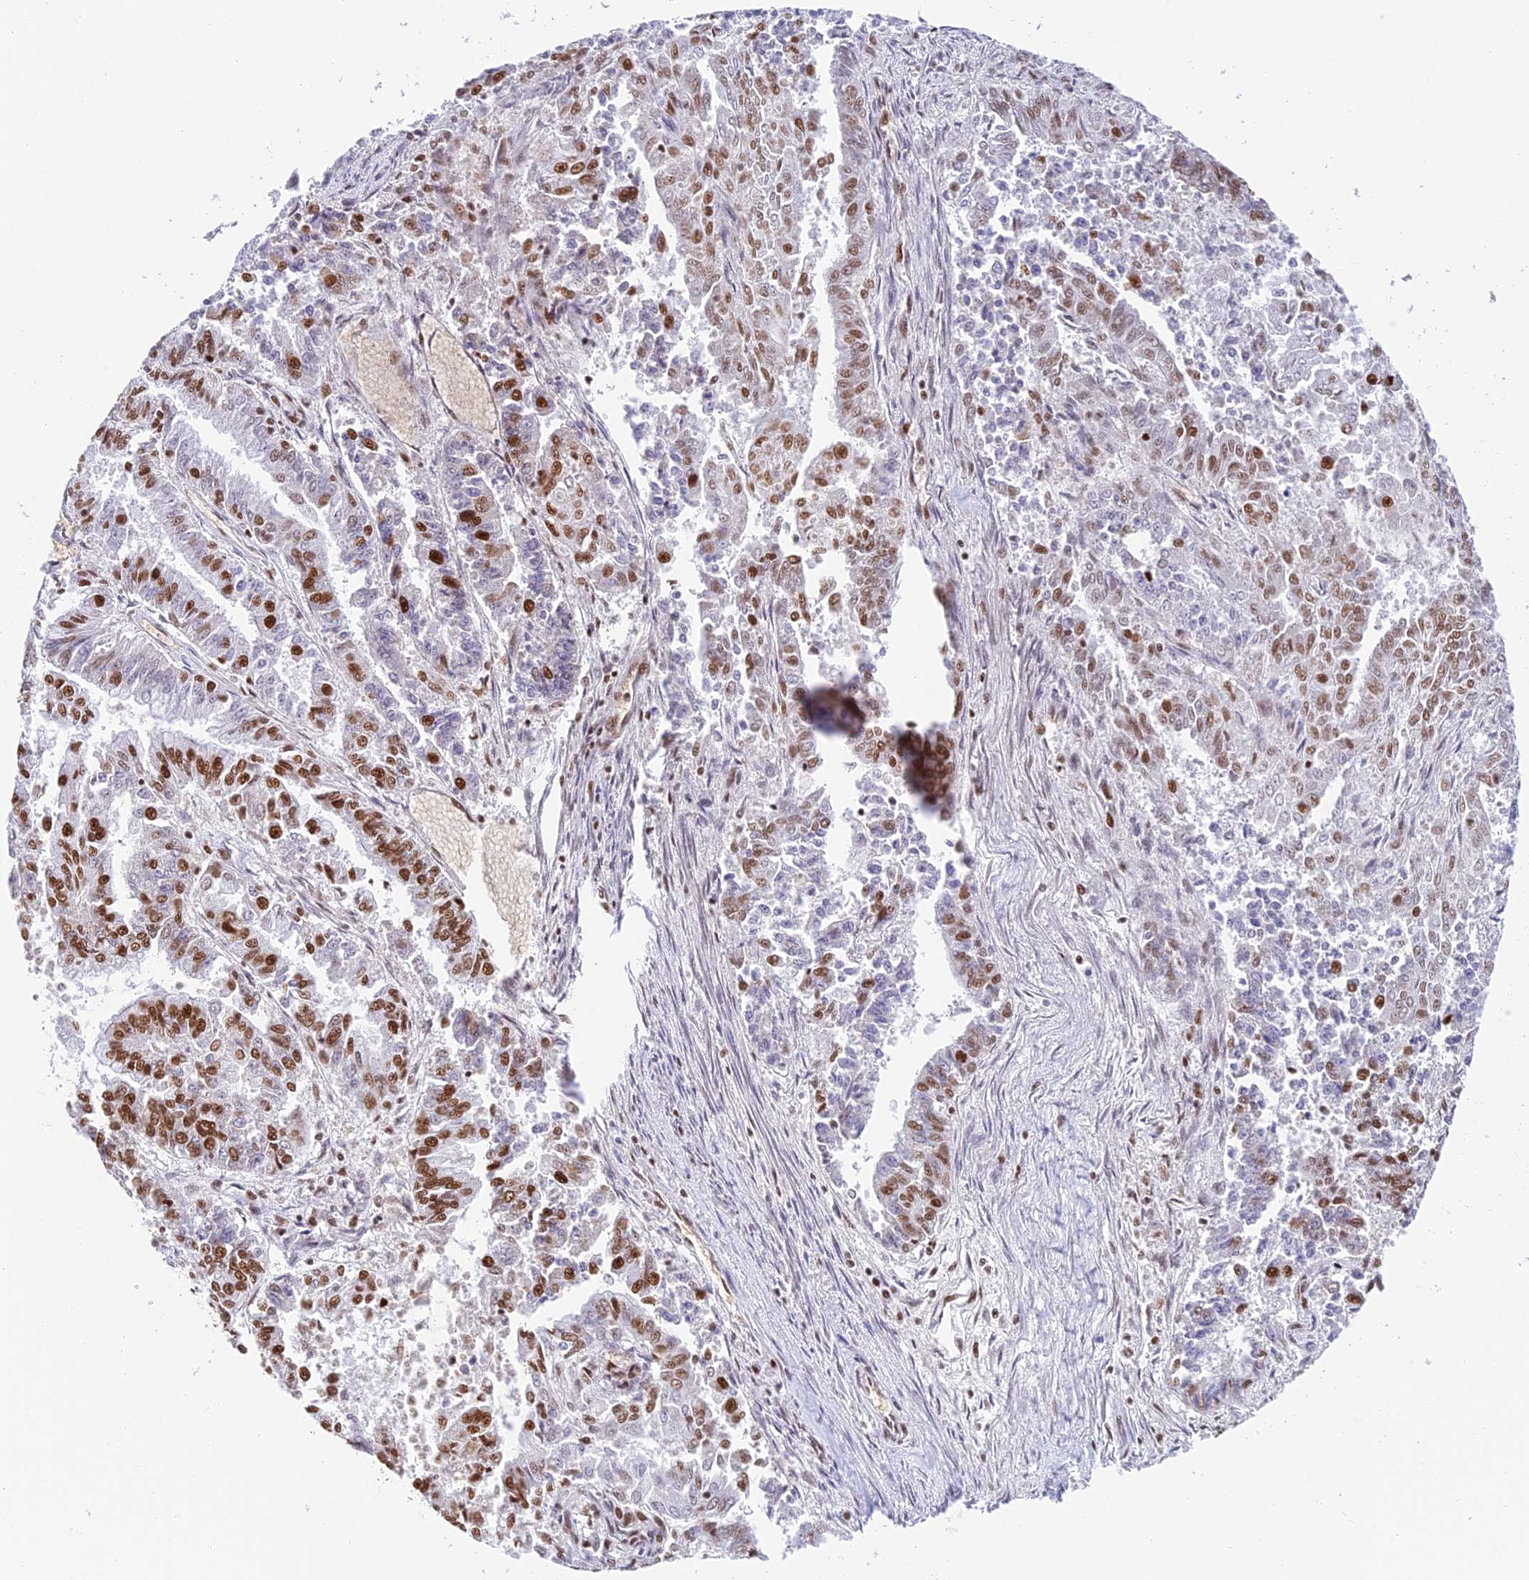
{"staining": {"intensity": "strong", "quantity": "25%-75%", "location": "nuclear"}, "tissue": "endometrial cancer", "cell_type": "Tumor cells", "image_type": "cancer", "snomed": [{"axis": "morphology", "description": "Adenocarcinoma, NOS"}, {"axis": "topography", "description": "Endometrium"}], "caption": "Protein expression analysis of human endometrial adenocarcinoma reveals strong nuclear expression in approximately 25%-75% of tumor cells. (DAB (3,3'-diaminobenzidine) = brown stain, brightfield microscopy at high magnification).", "gene": "EEF1AKMT3", "patient": {"sex": "female", "age": 73}}